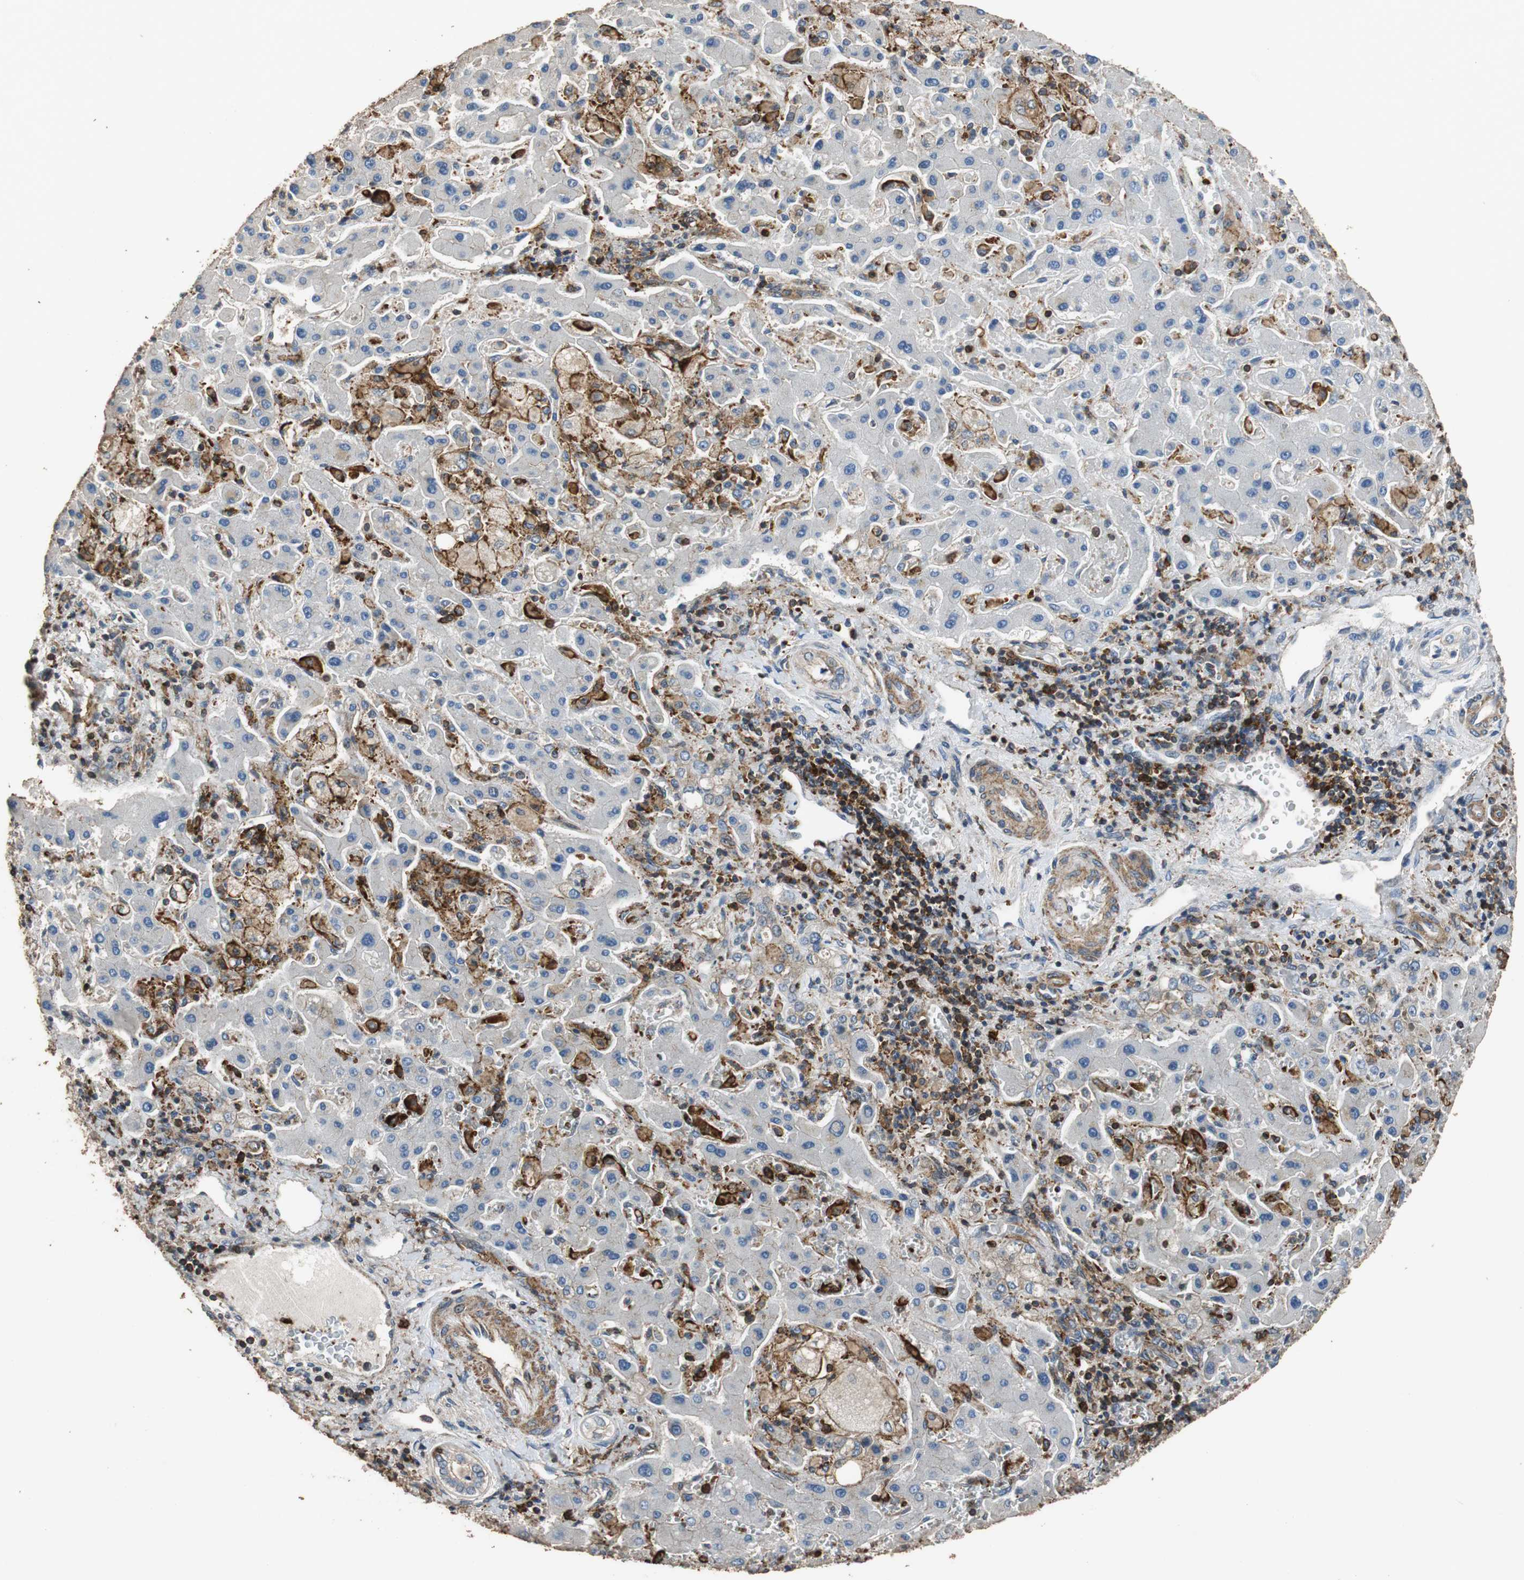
{"staining": {"intensity": "negative", "quantity": "none", "location": "none"}, "tissue": "liver cancer", "cell_type": "Tumor cells", "image_type": "cancer", "snomed": [{"axis": "morphology", "description": "Cholangiocarcinoma"}, {"axis": "topography", "description": "Liver"}], "caption": "Tumor cells show no significant expression in liver cancer.", "gene": "PRKRA", "patient": {"sex": "male", "age": 50}}